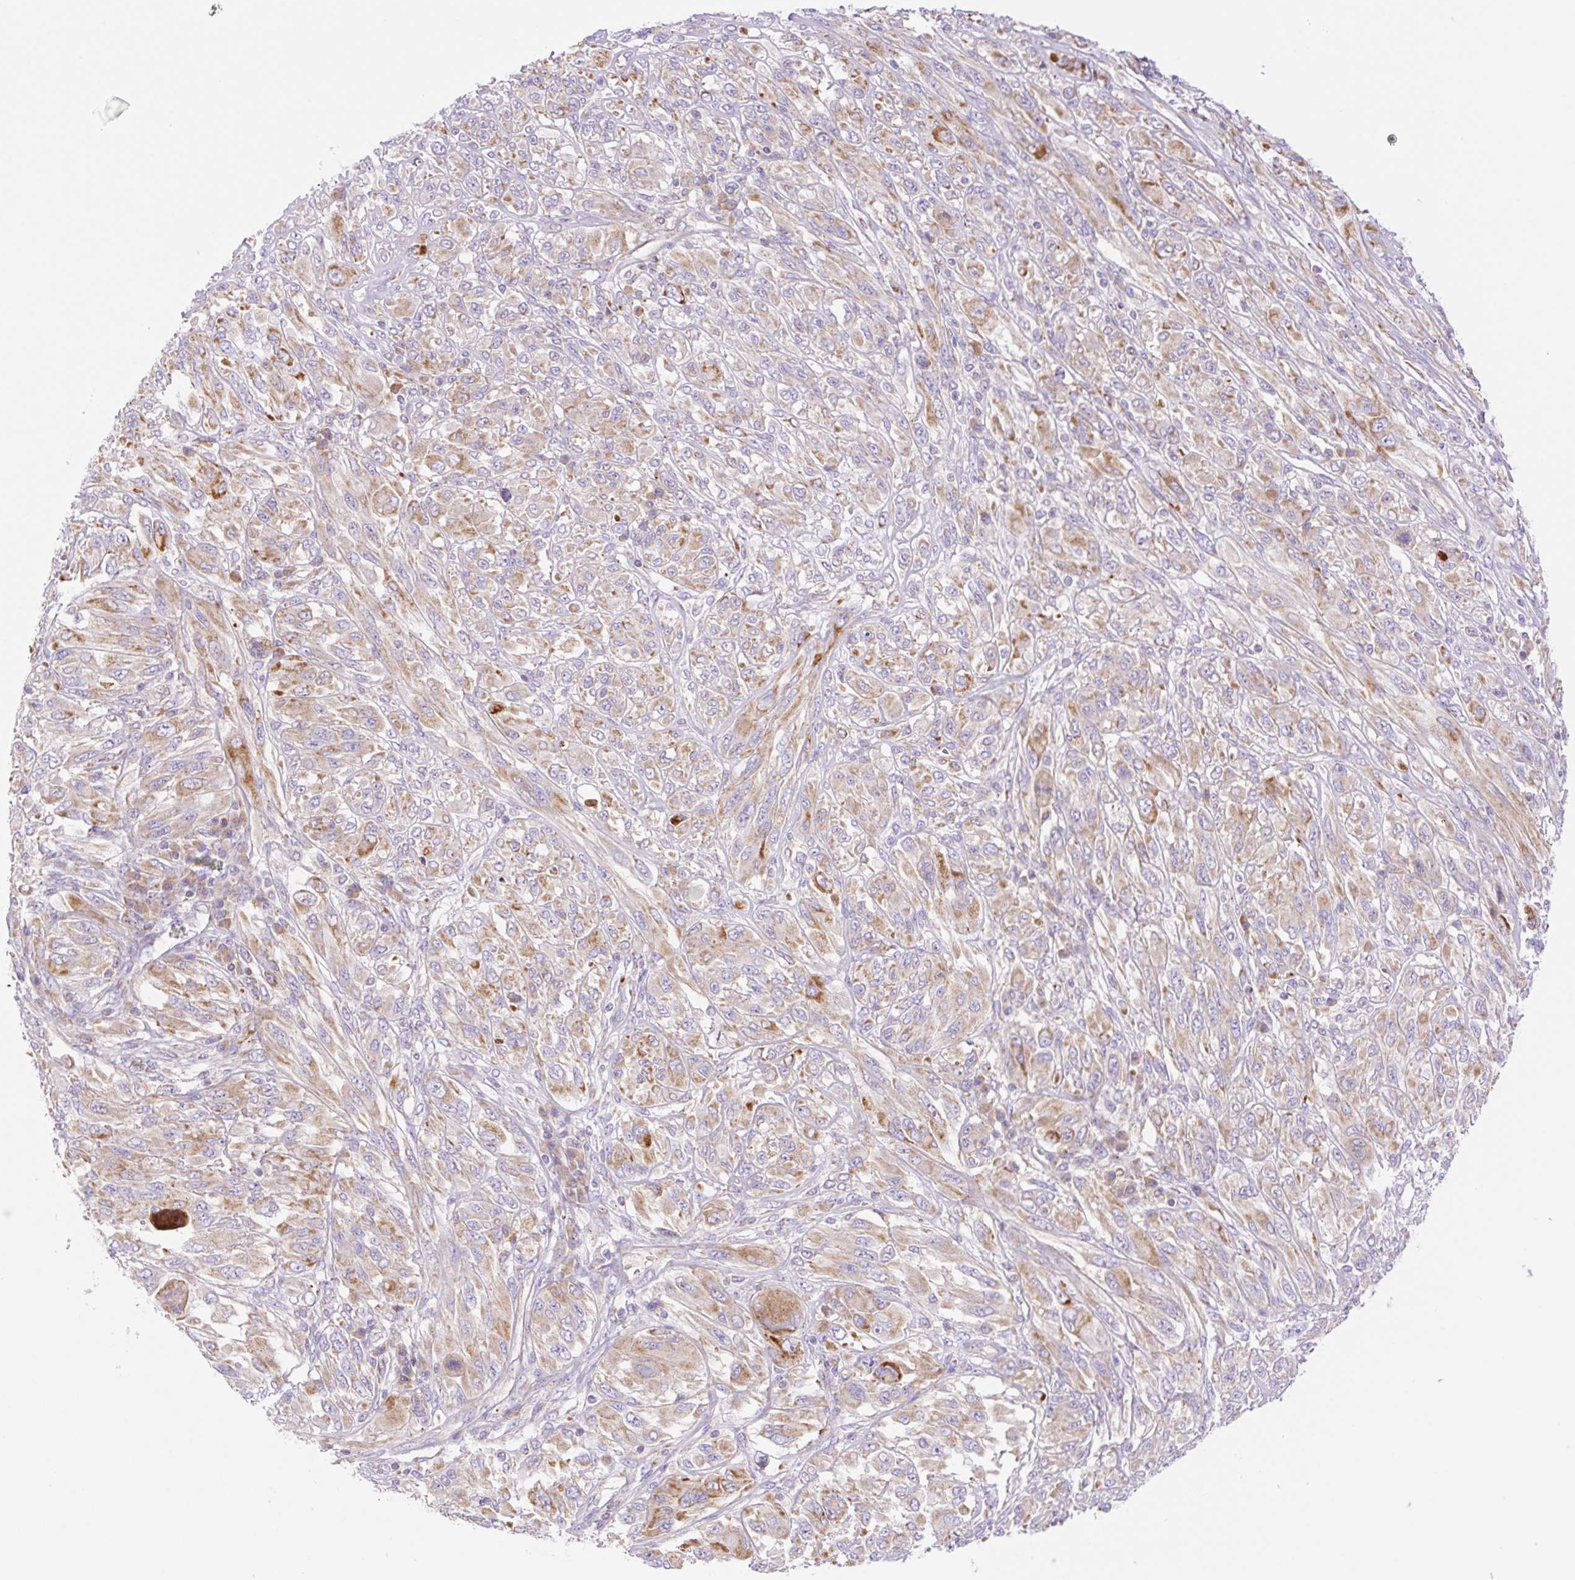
{"staining": {"intensity": "moderate", "quantity": "25%-75%", "location": "cytoplasmic/membranous"}, "tissue": "melanoma", "cell_type": "Tumor cells", "image_type": "cancer", "snomed": [{"axis": "morphology", "description": "Malignant melanoma, NOS"}, {"axis": "topography", "description": "Skin"}], "caption": "Melanoma stained for a protein (brown) demonstrates moderate cytoplasmic/membranous positive staining in approximately 25%-75% of tumor cells.", "gene": "ETNK2", "patient": {"sex": "female", "age": 91}}